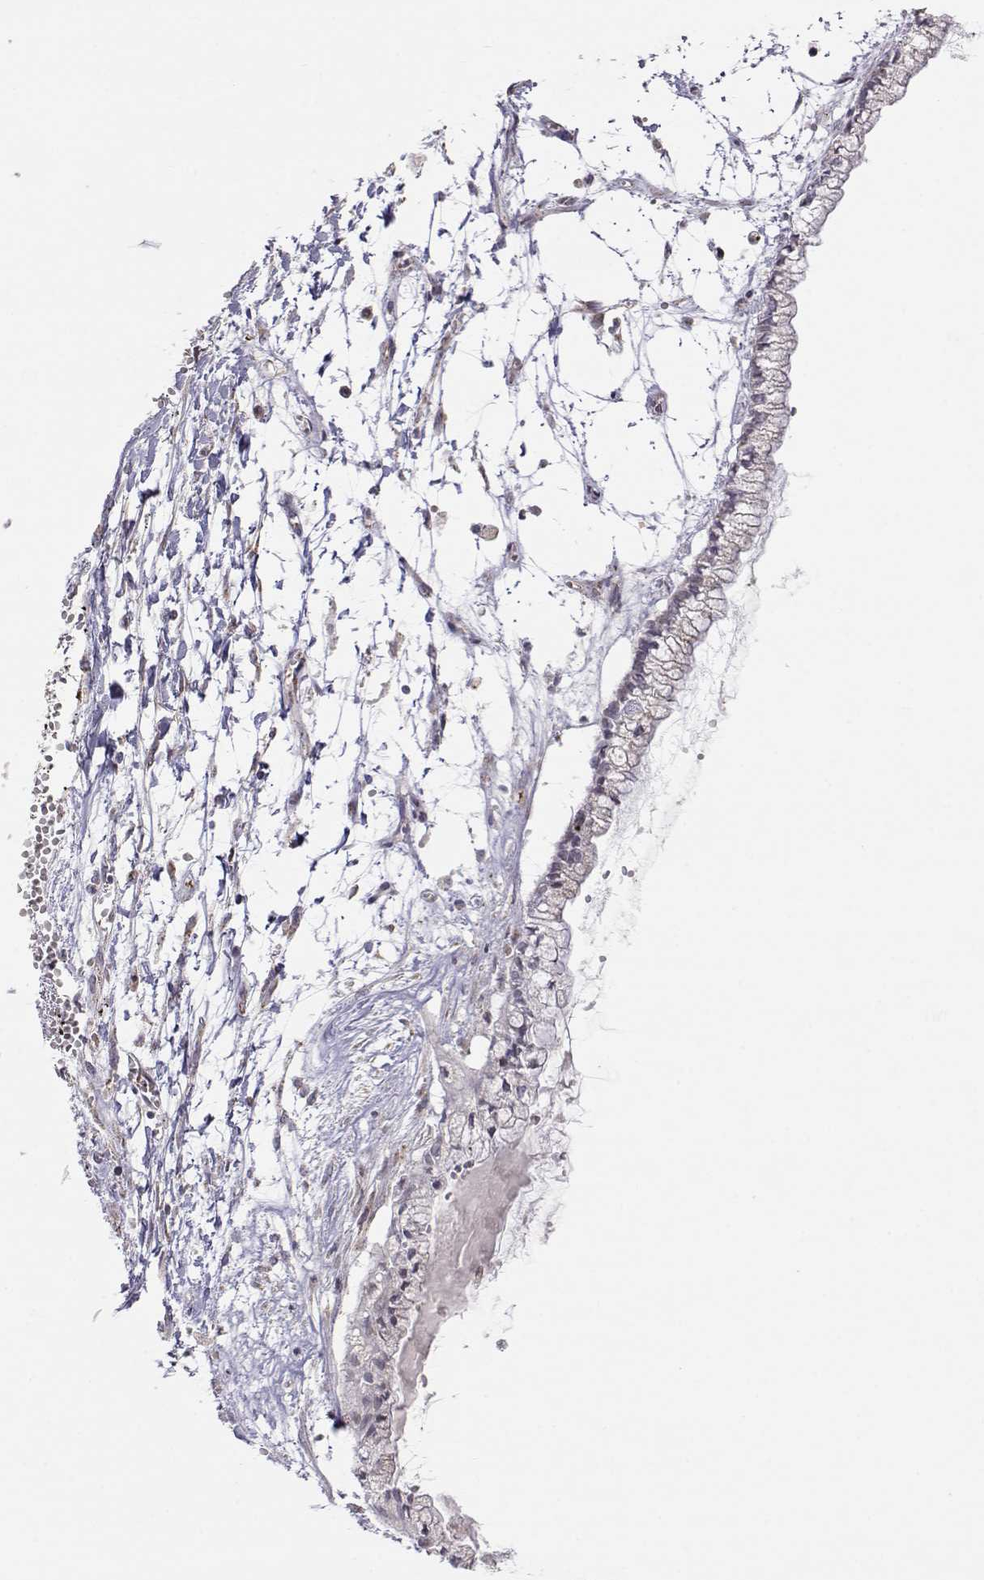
{"staining": {"intensity": "negative", "quantity": "none", "location": "none"}, "tissue": "ovarian cancer", "cell_type": "Tumor cells", "image_type": "cancer", "snomed": [{"axis": "morphology", "description": "Cystadenocarcinoma, mucinous, NOS"}, {"axis": "topography", "description": "Ovary"}], "caption": "Ovarian mucinous cystadenocarcinoma stained for a protein using IHC demonstrates no staining tumor cells.", "gene": "EXOG", "patient": {"sex": "female", "age": 67}}